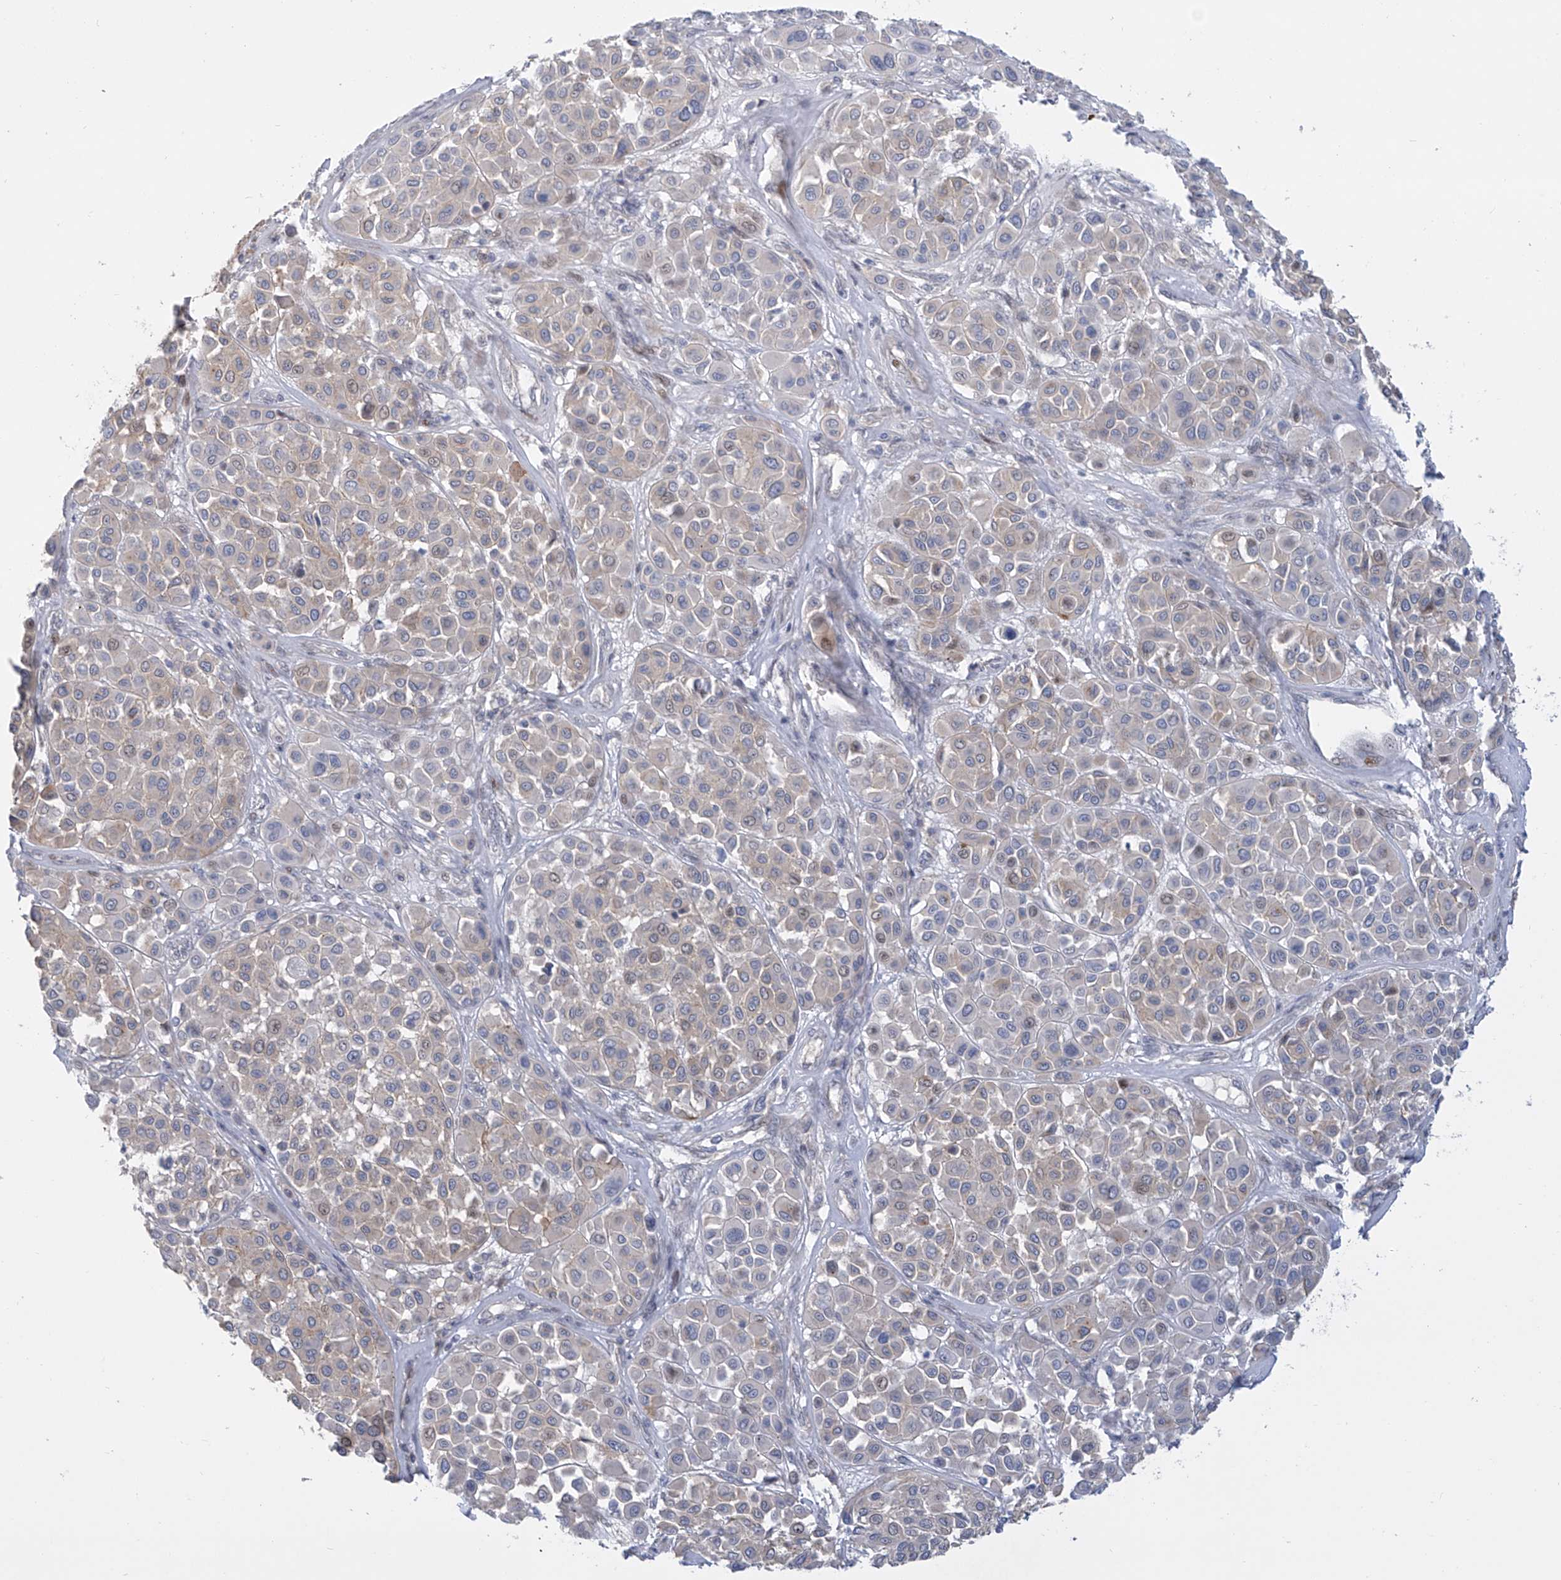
{"staining": {"intensity": "negative", "quantity": "none", "location": "none"}, "tissue": "melanoma", "cell_type": "Tumor cells", "image_type": "cancer", "snomed": [{"axis": "morphology", "description": "Malignant melanoma, Metastatic site"}, {"axis": "topography", "description": "Soft tissue"}], "caption": "Micrograph shows no significant protein expression in tumor cells of melanoma.", "gene": "LRRC1", "patient": {"sex": "male", "age": 41}}